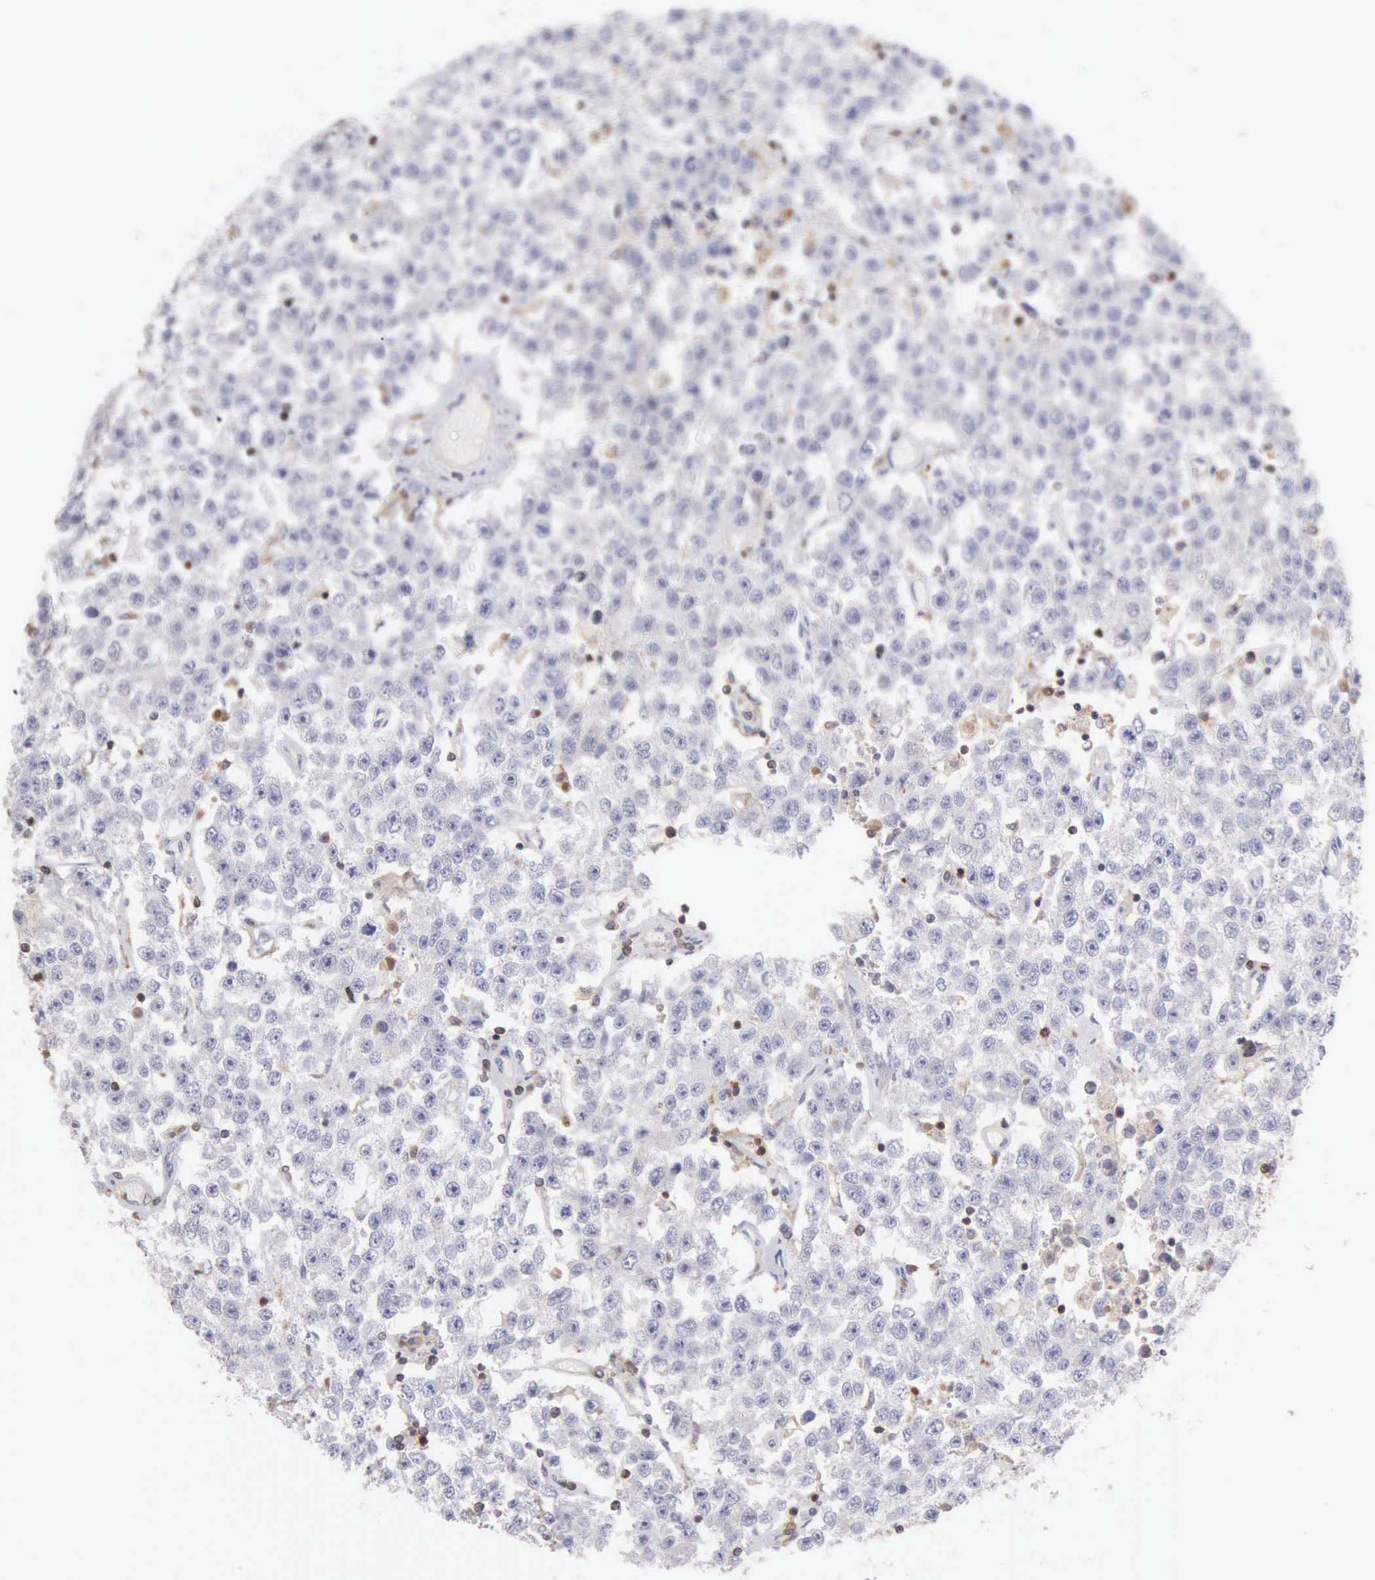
{"staining": {"intensity": "negative", "quantity": "none", "location": "none"}, "tissue": "testis cancer", "cell_type": "Tumor cells", "image_type": "cancer", "snomed": [{"axis": "morphology", "description": "Seminoma, NOS"}, {"axis": "topography", "description": "Testis"}], "caption": "High magnification brightfield microscopy of testis cancer stained with DAB (3,3'-diaminobenzidine) (brown) and counterstained with hematoxylin (blue): tumor cells show no significant positivity.", "gene": "SASH3", "patient": {"sex": "male", "age": 52}}